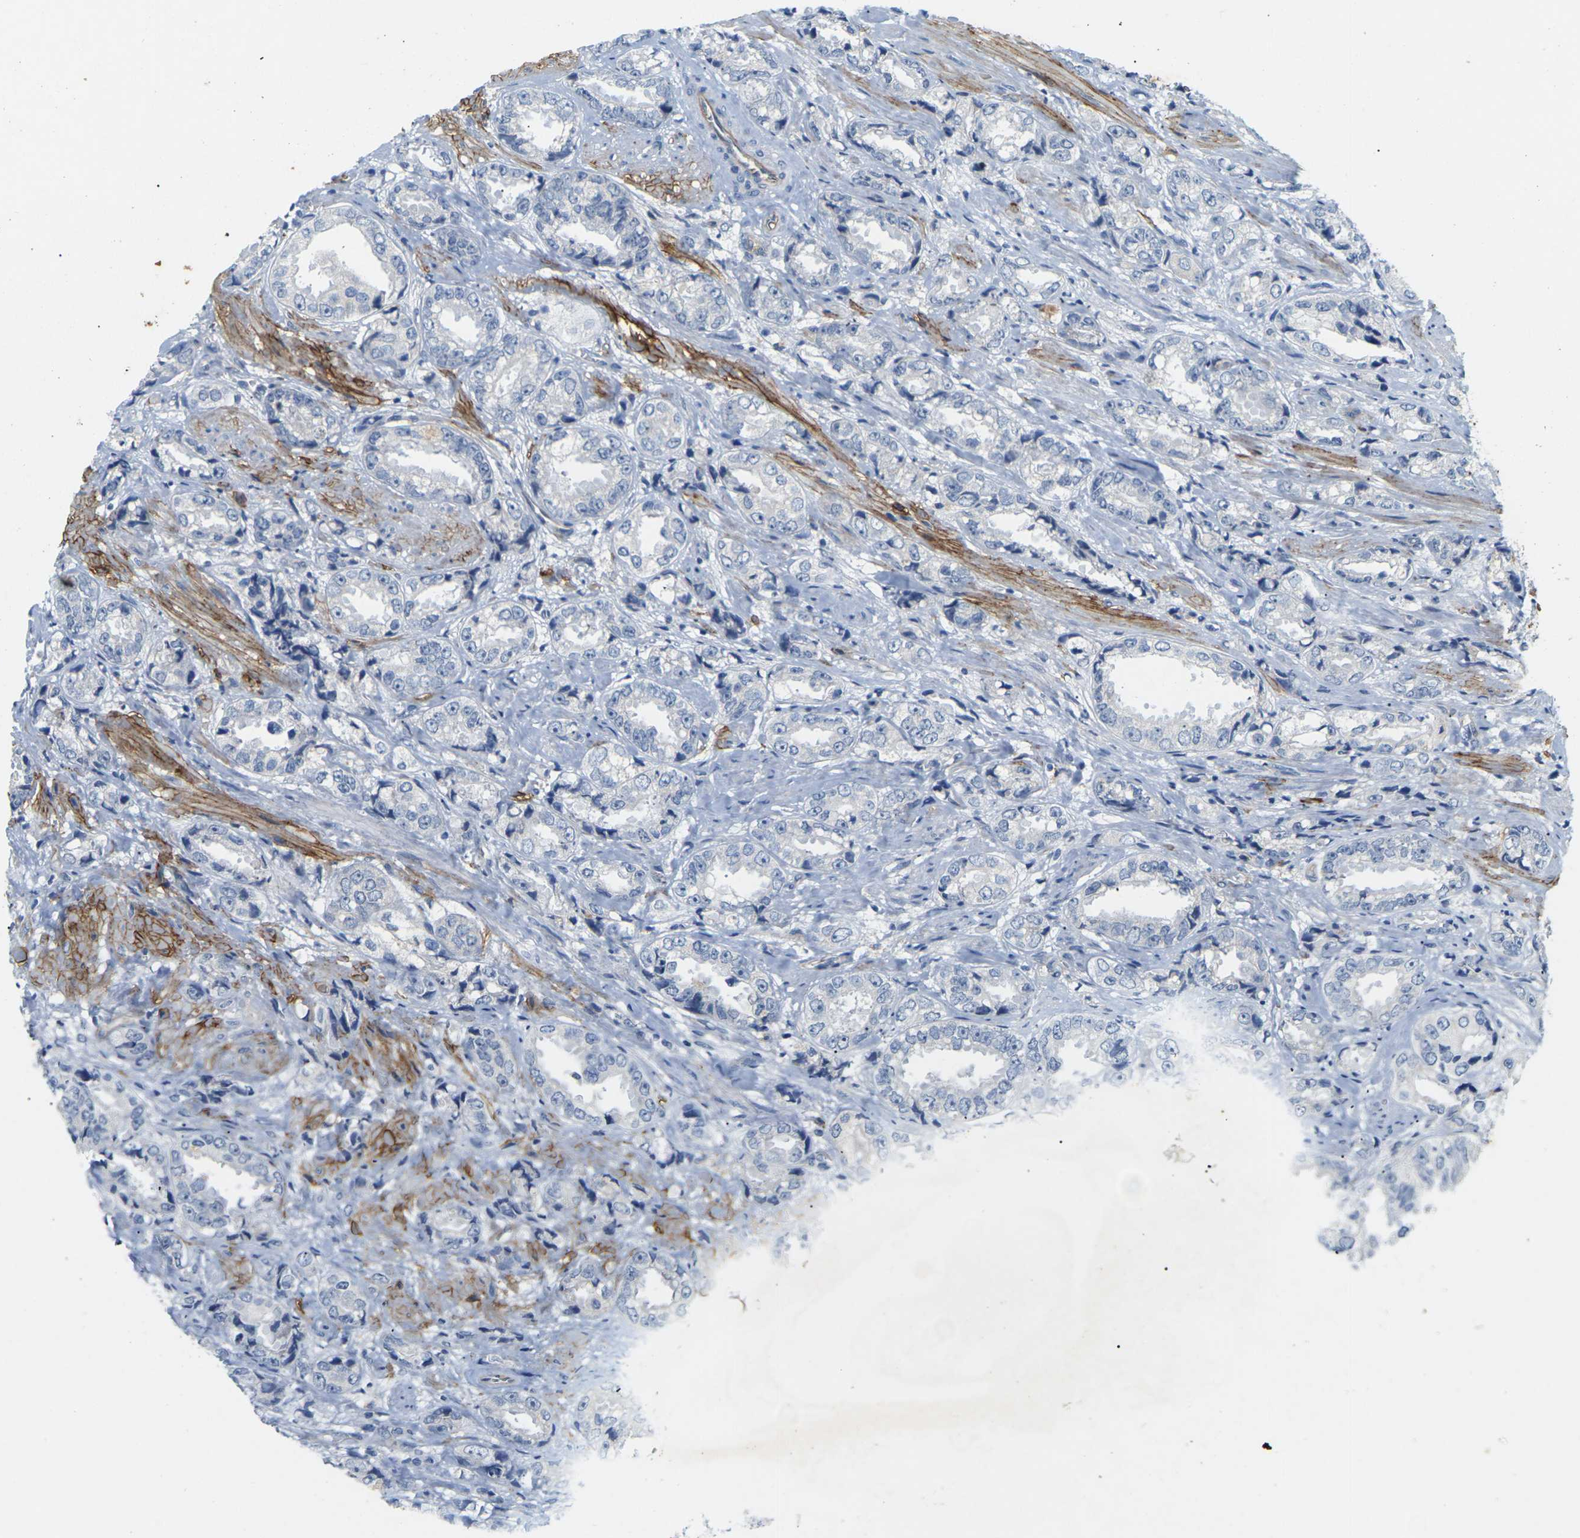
{"staining": {"intensity": "negative", "quantity": "none", "location": "none"}, "tissue": "prostate cancer", "cell_type": "Tumor cells", "image_type": "cancer", "snomed": [{"axis": "morphology", "description": "Adenocarcinoma, High grade"}, {"axis": "topography", "description": "Prostate"}], "caption": "Immunohistochemistry photomicrograph of neoplastic tissue: prostate high-grade adenocarcinoma stained with DAB exhibits no significant protein staining in tumor cells.", "gene": "ITGA5", "patient": {"sex": "male", "age": 61}}